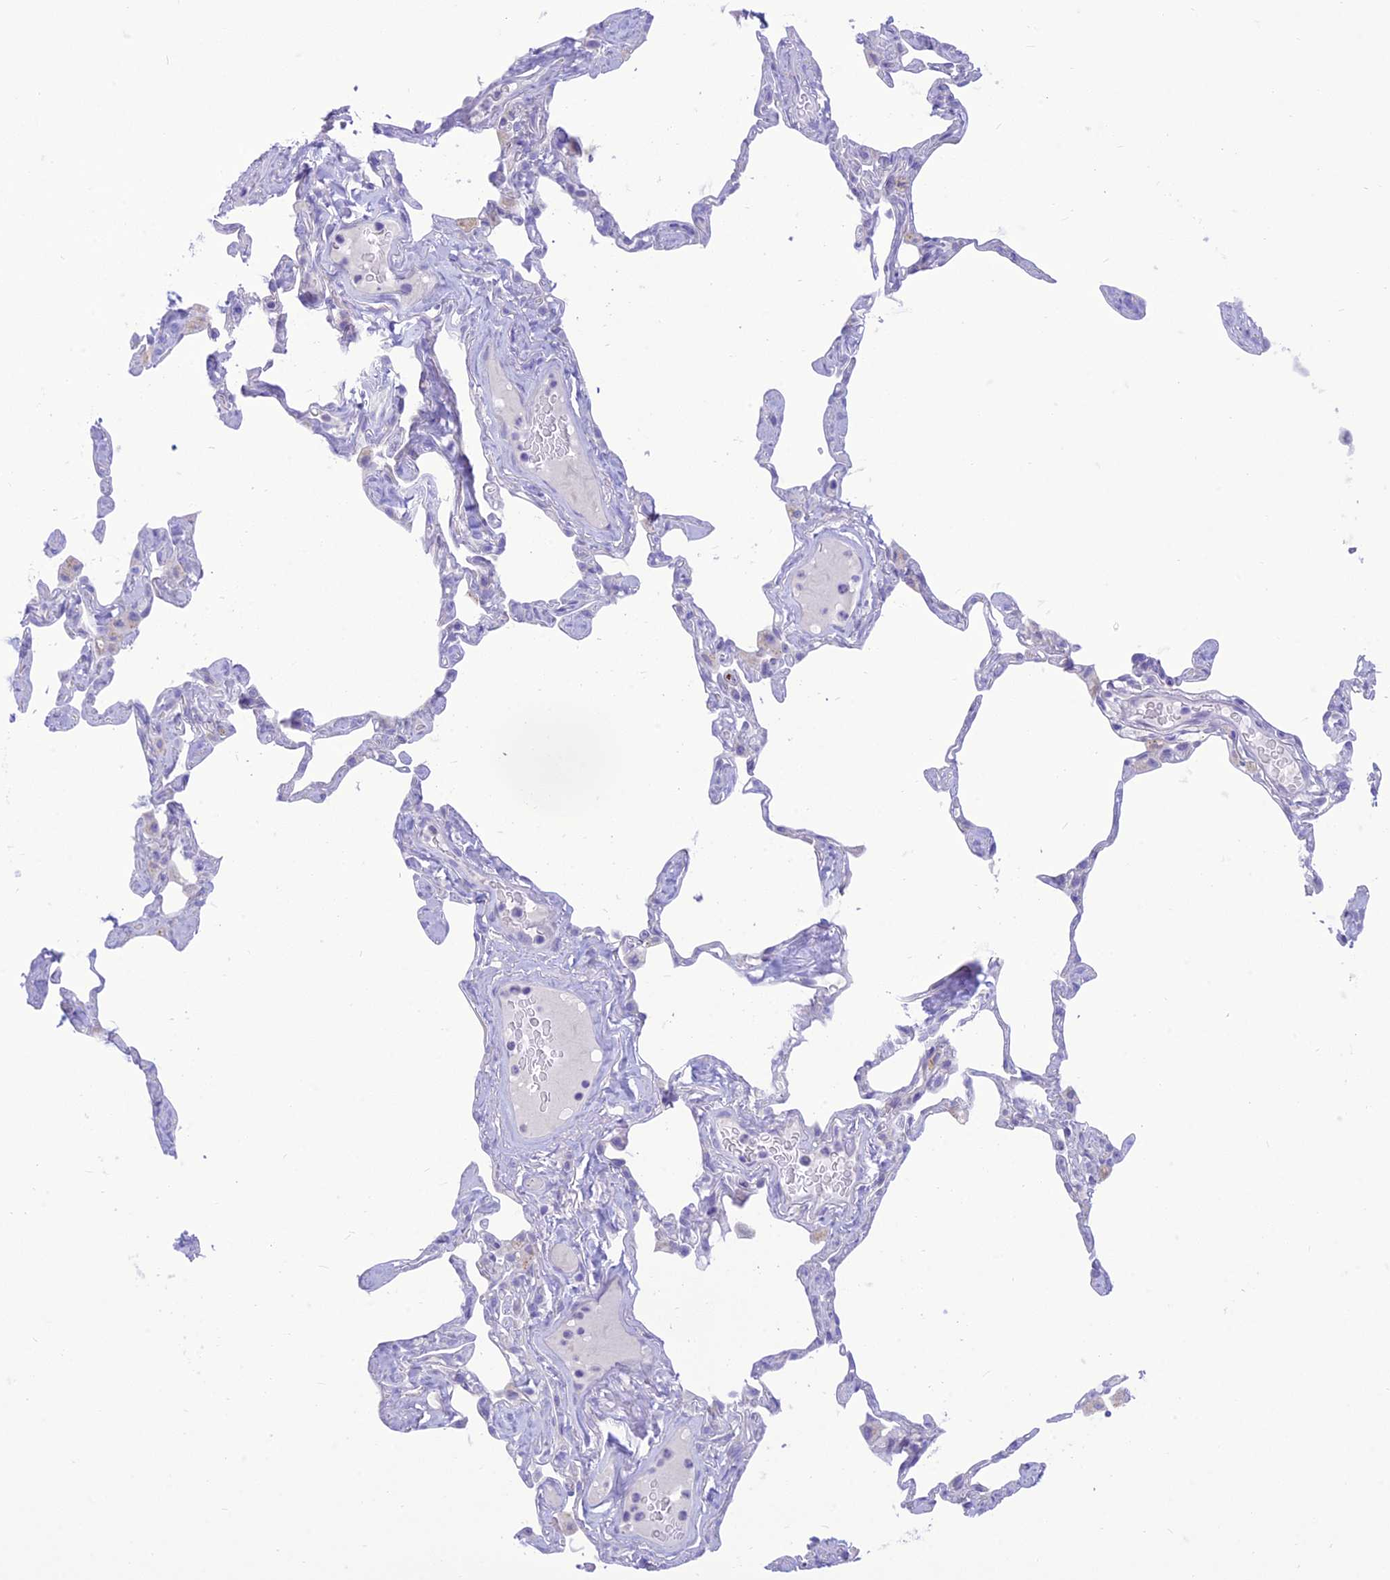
{"staining": {"intensity": "negative", "quantity": "none", "location": "none"}, "tissue": "lung", "cell_type": "Alveolar cells", "image_type": "normal", "snomed": [{"axis": "morphology", "description": "Normal tissue, NOS"}, {"axis": "topography", "description": "Lung"}], "caption": "IHC of normal lung demonstrates no positivity in alveolar cells.", "gene": "DHDH", "patient": {"sex": "male", "age": 65}}